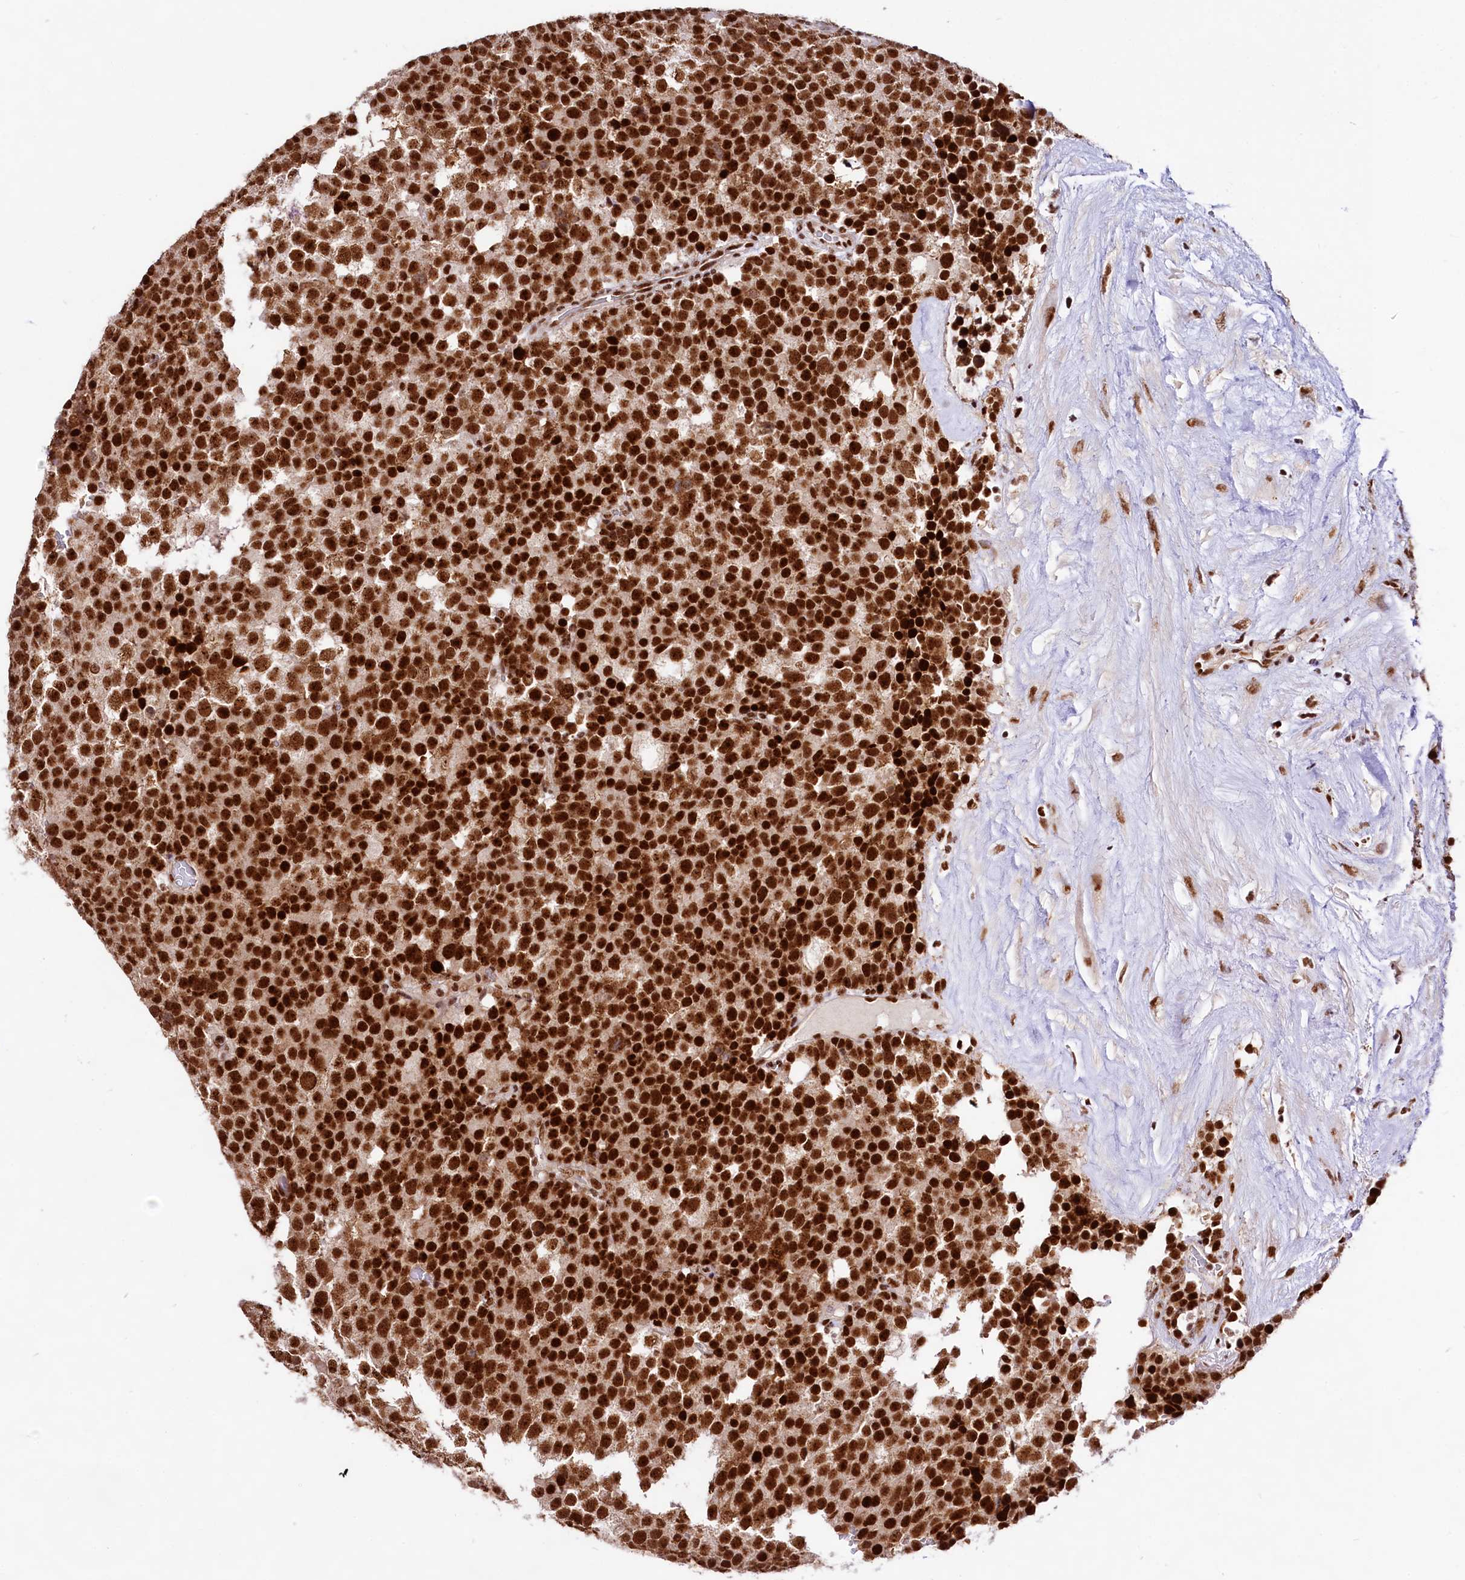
{"staining": {"intensity": "strong", "quantity": ">75%", "location": "nuclear"}, "tissue": "testis cancer", "cell_type": "Tumor cells", "image_type": "cancer", "snomed": [{"axis": "morphology", "description": "Seminoma, NOS"}, {"axis": "topography", "description": "Testis"}], "caption": "This is an image of IHC staining of testis cancer, which shows strong expression in the nuclear of tumor cells.", "gene": "HIRA", "patient": {"sex": "male", "age": 71}}